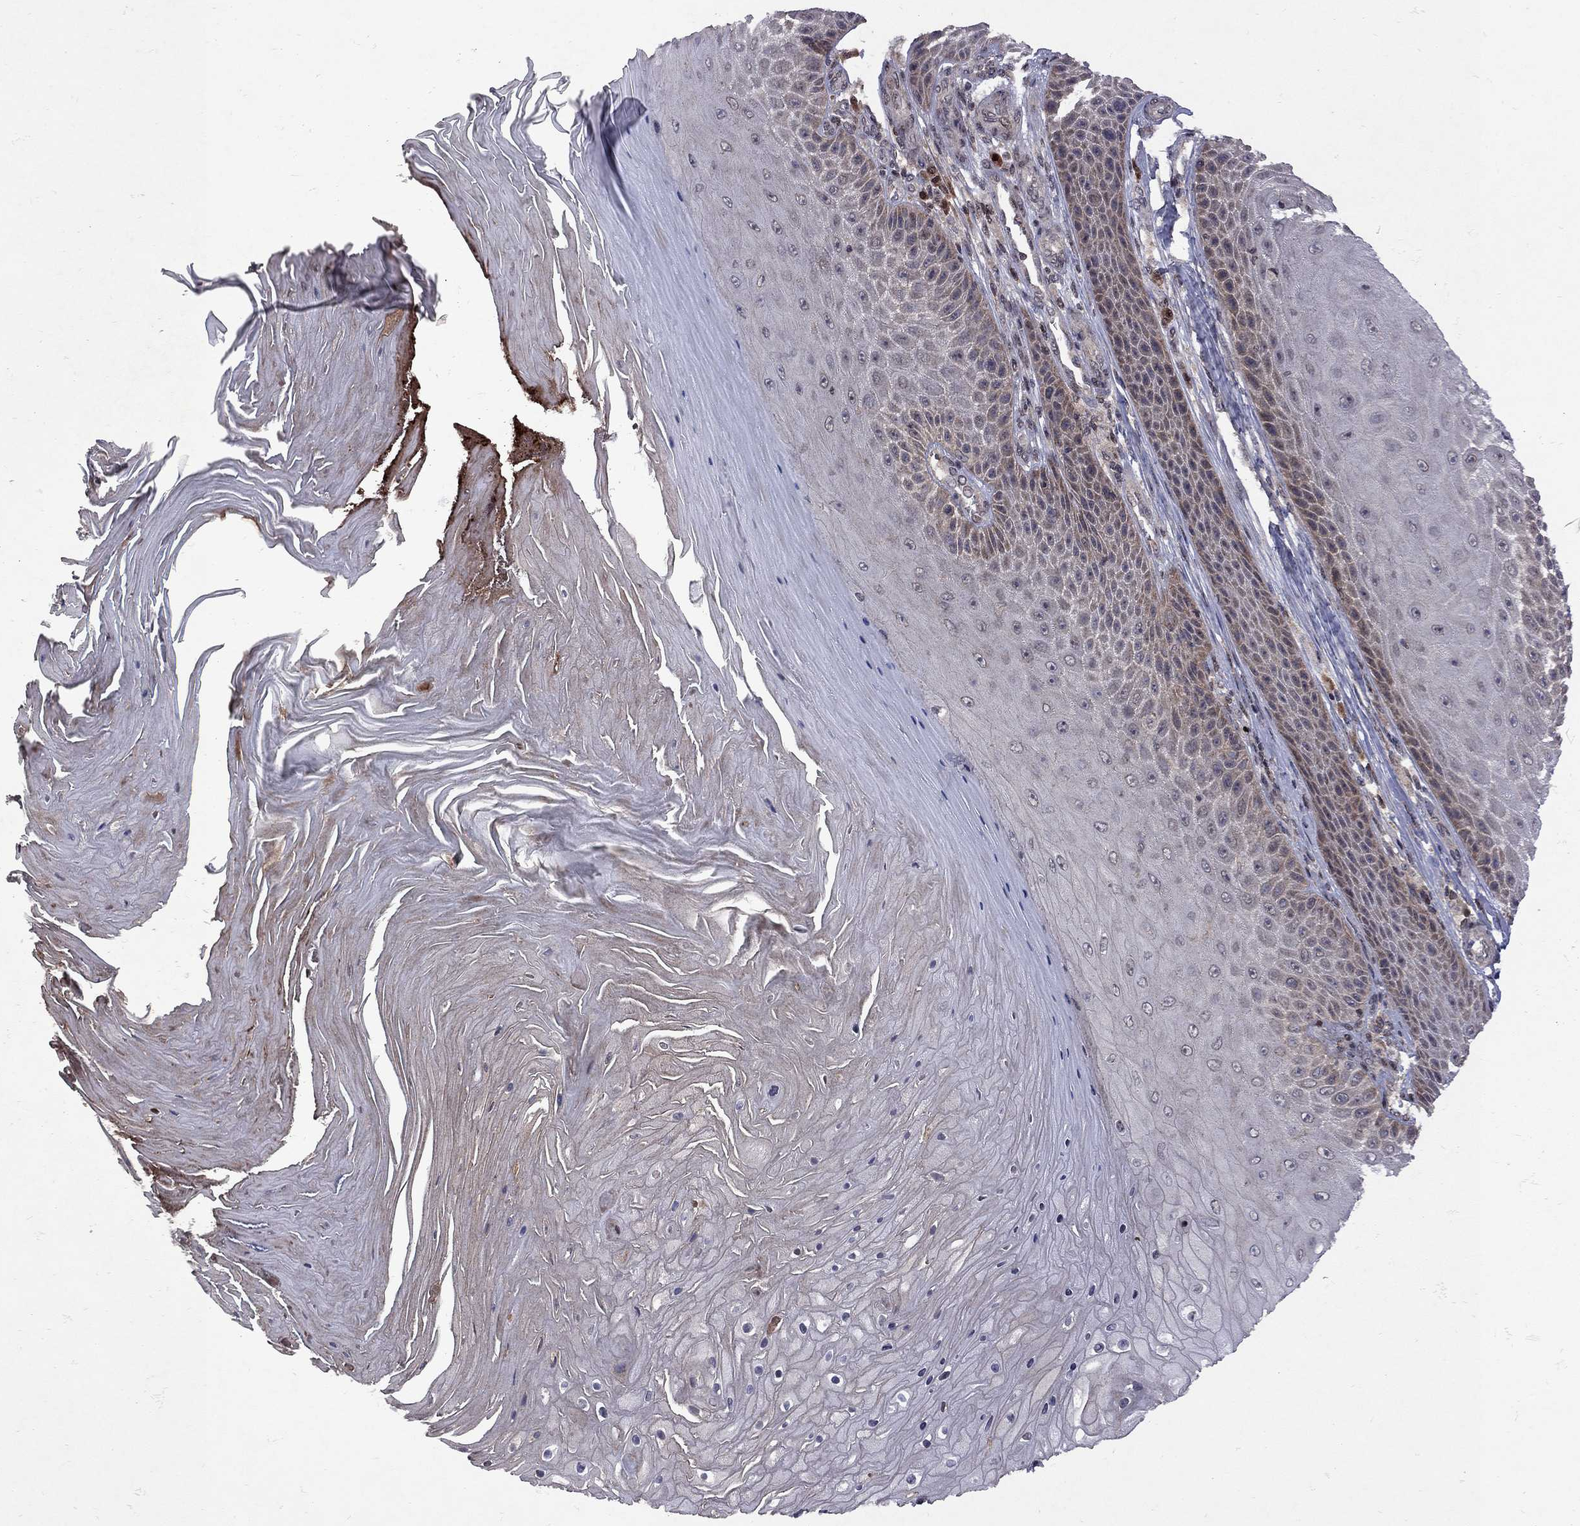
{"staining": {"intensity": "moderate", "quantity": "<25%", "location": "cytoplasmic/membranous"}, "tissue": "skin cancer", "cell_type": "Tumor cells", "image_type": "cancer", "snomed": [{"axis": "morphology", "description": "Squamous cell carcinoma, NOS"}, {"axis": "topography", "description": "Skin"}], "caption": "IHC staining of skin squamous cell carcinoma, which exhibits low levels of moderate cytoplasmic/membranous staining in about <25% of tumor cells indicating moderate cytoplasmic/membranous protein positivity. The staining was performed using DAB (3,3'-diaminobenzidine) (brown) for protein detection and nuclei were counterstained in hematoxylin (blue).", "gene": "IPP", "patient": {"sex": "male", "age": 62}}